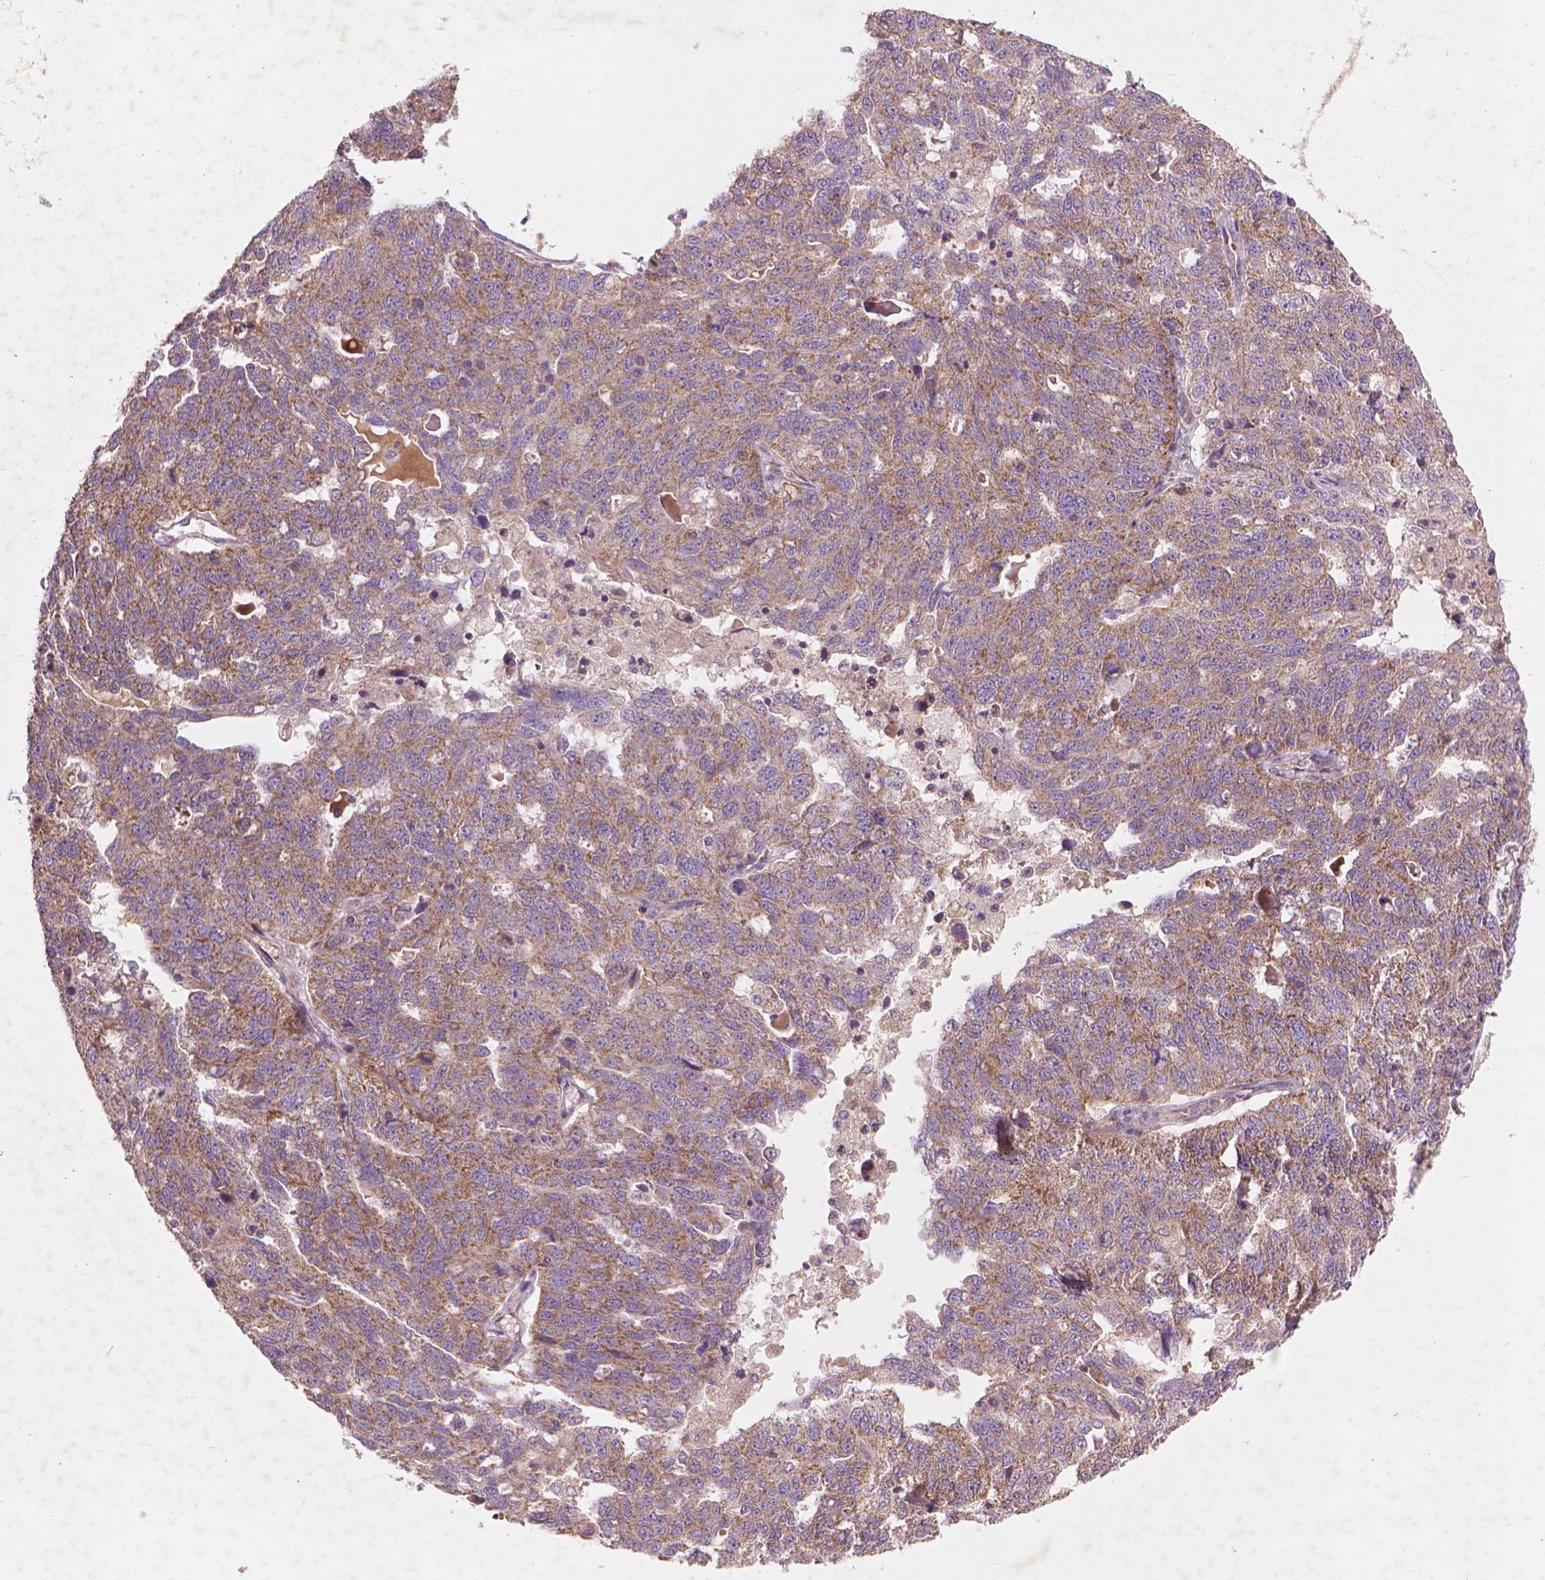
{"staining": {"intensity": "moderate", "quantity": ">75%", "location": "cytoplasmic/membranous"}, "tissue": "ovarian cancer", "cell_type": "Tumor cells", "image_type": "cancer", "snomed": [{"axis": "morphology", "description": "Cystadenocarcinoma, serous, NOS"}, {"axis": "topography", "description": "Ovary"}], "caption": "Immunohistochemical staining of human serous cystadenocarcinoma (ovarian) reveals moderate cytoplasmic/membranous protein expression in approximately >75% of tumor cells.", "gene": "NLRX1", "patient": {"sex": "female", "age": 71}}